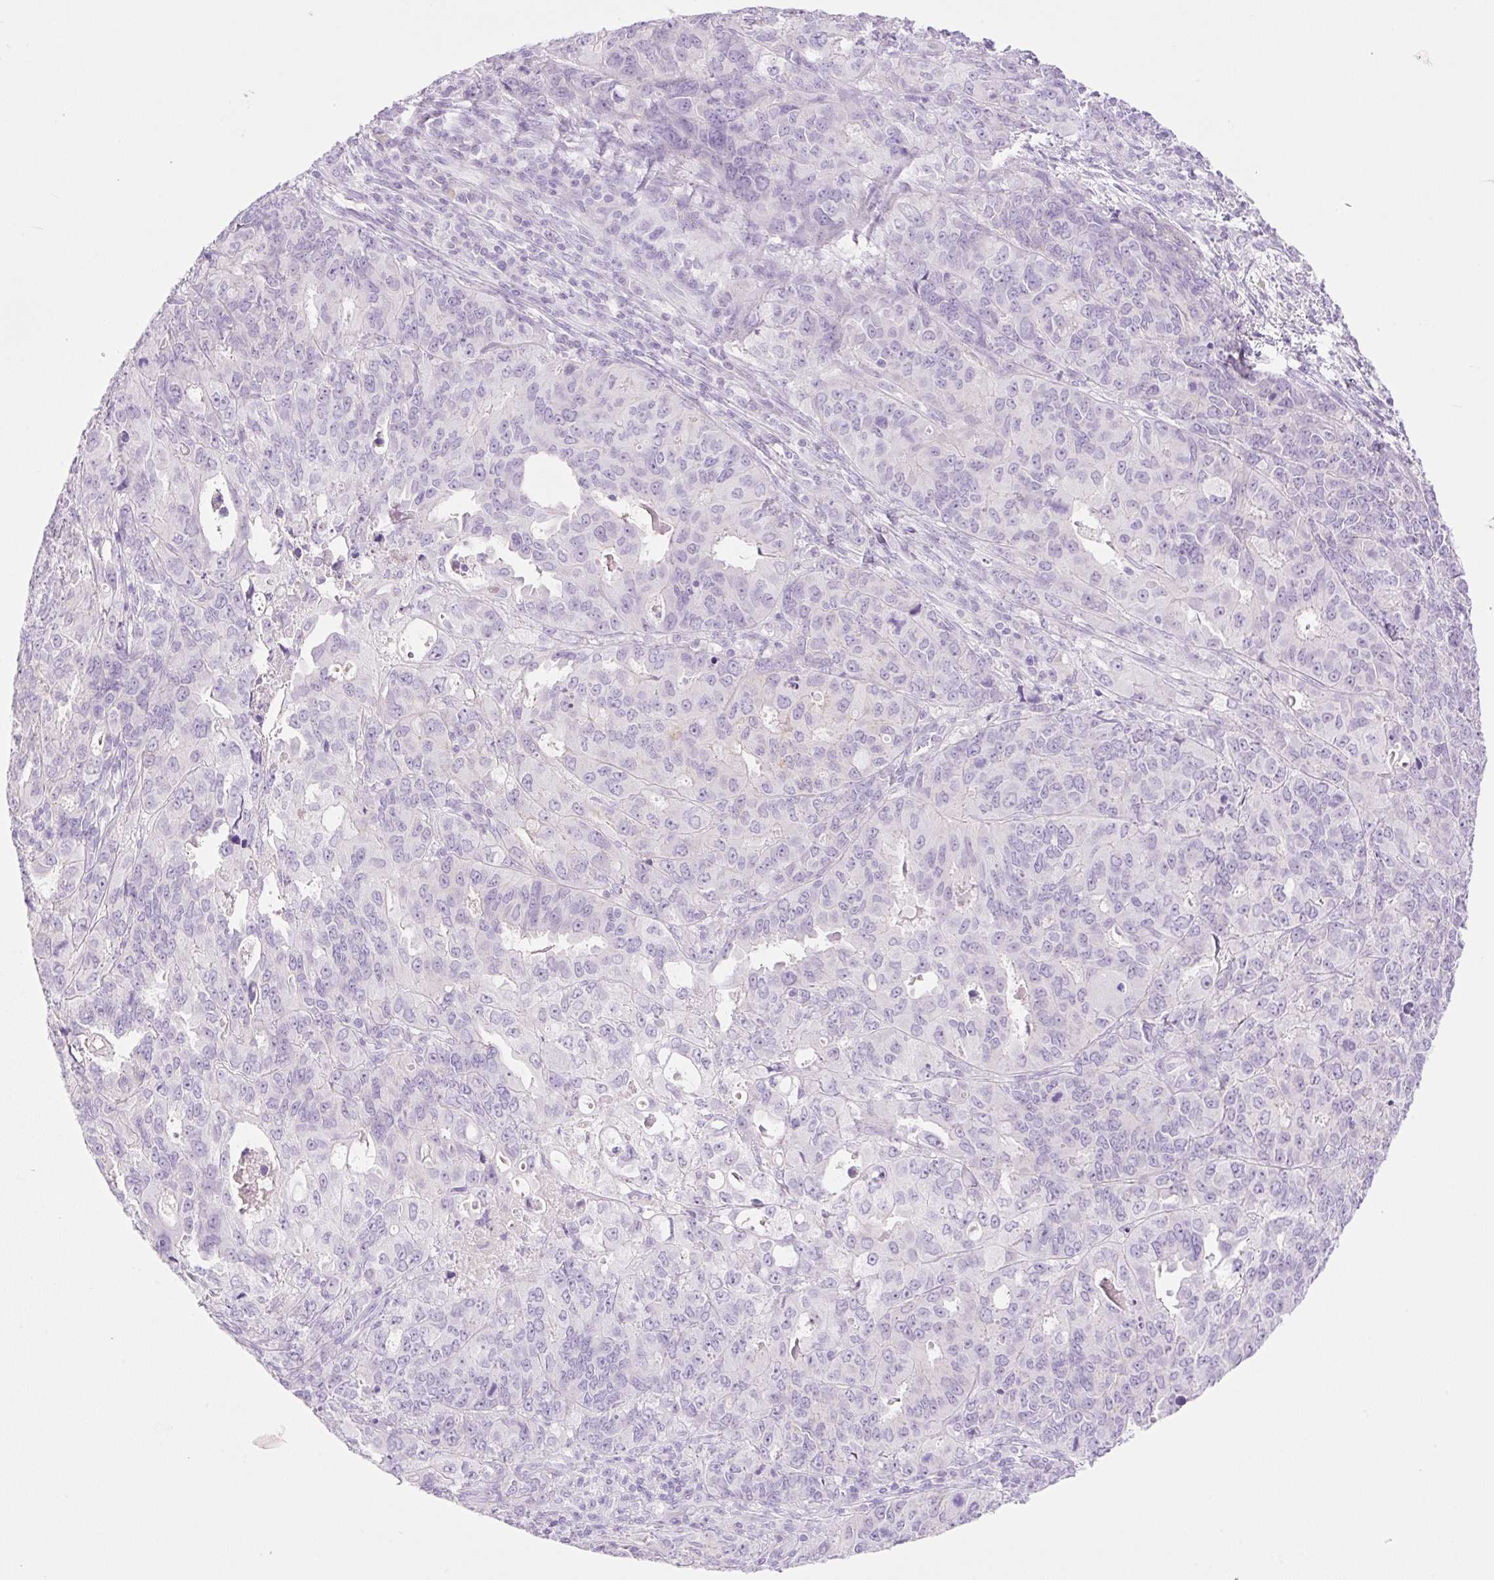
{"staining": {"intensity": "negative", "quantity": "none", "location": "none"}, "tissue": "endometrial cancer", "cell_type": "Tumor cells", "image_type": "cancer", "snomed": [{"axis": "morphology", "description": "Adenocarcinoma, NOS"}, {"axis": "topography", "description": "Uterus"}], "caption": "A micrograph of endometrial cancer (adenocarcinoma) stained for a protein reveals no brown staining in tumor cells. (DAB immunohistochemistry visualized using brightfield microscopy, high magnification).", "gene": "PALM3", "patient": {"sex": "female", "age": 79}}